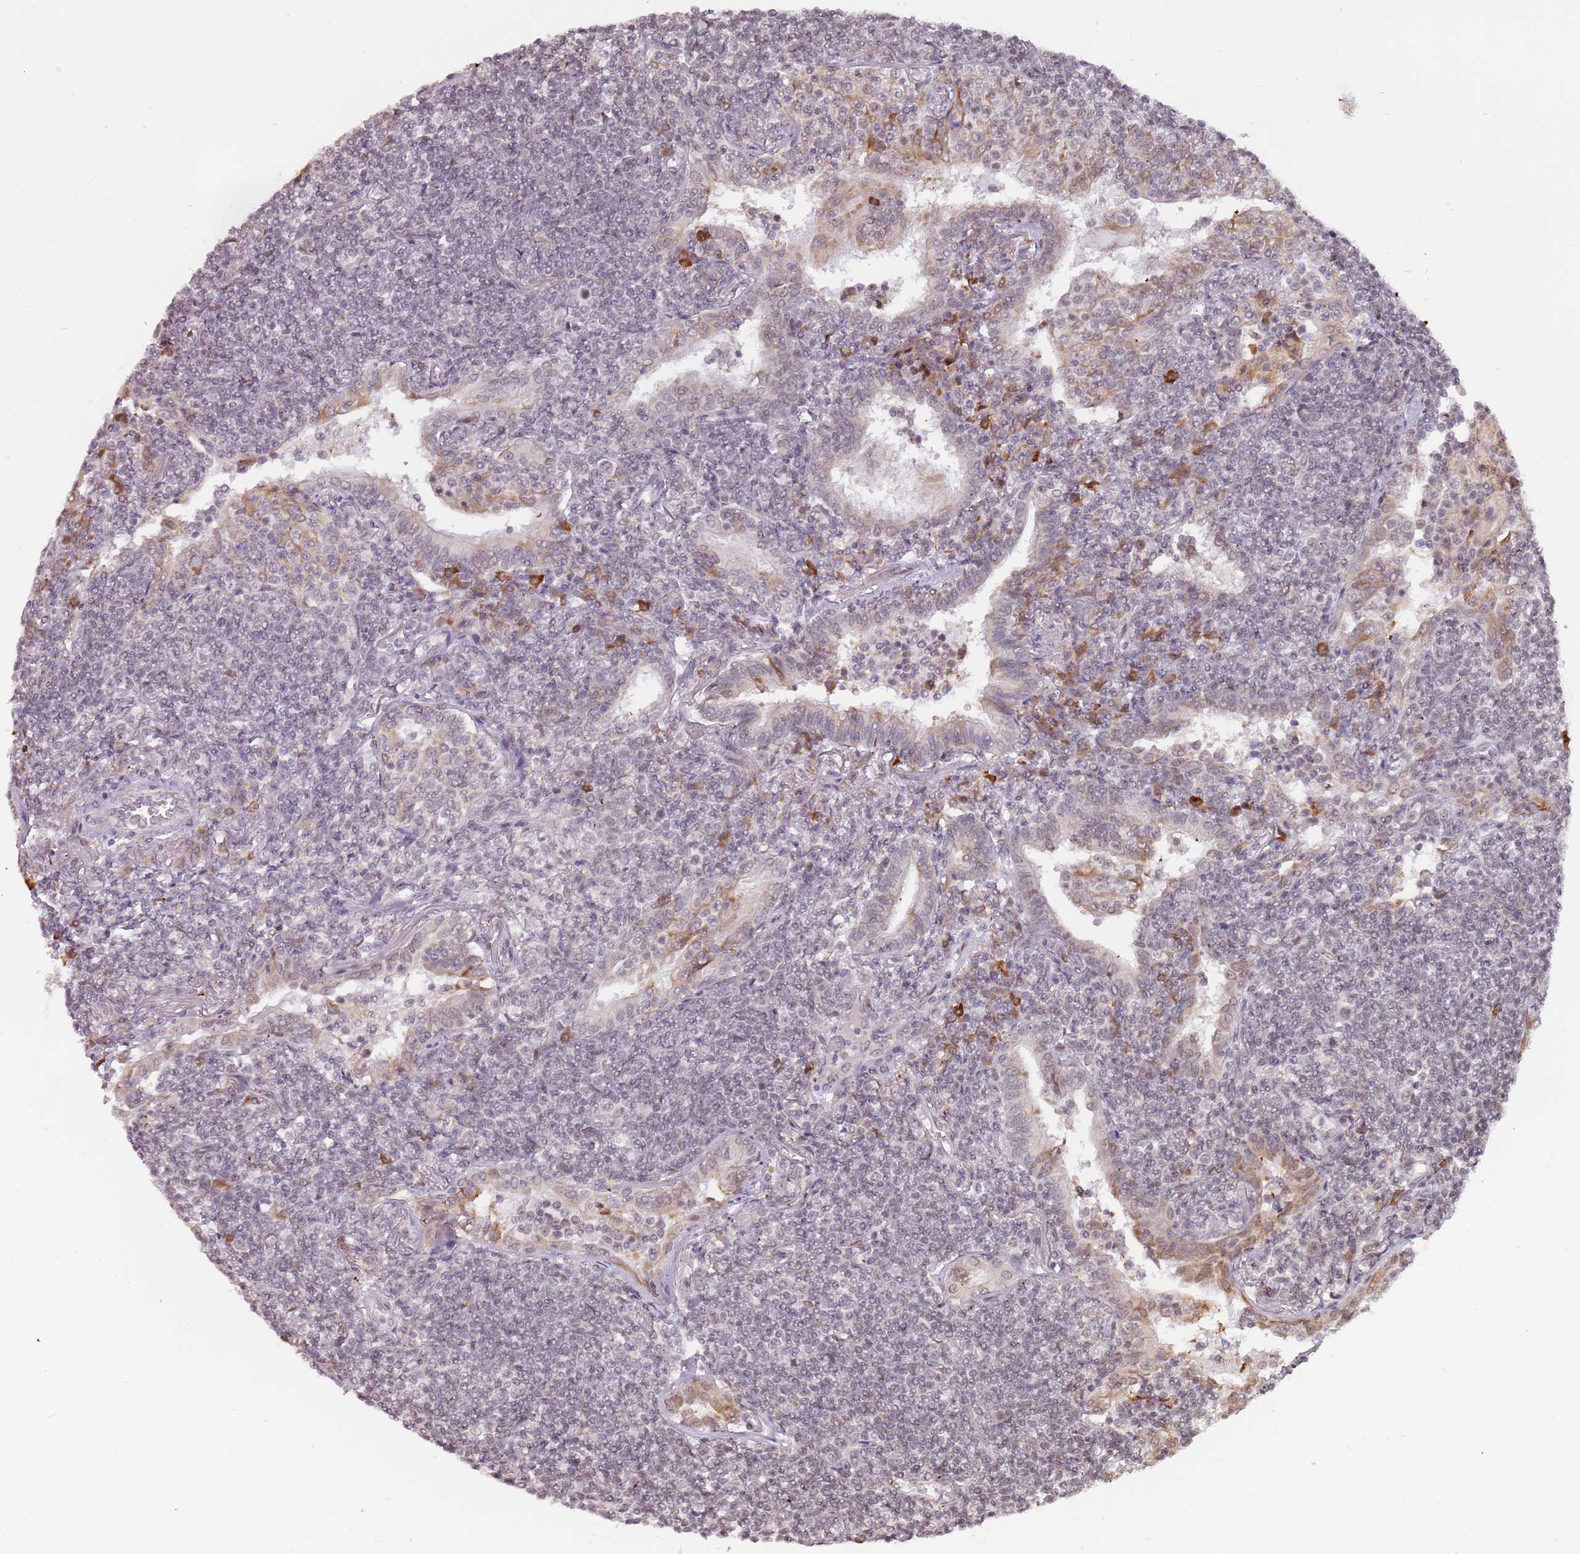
{"staining": {"intensity": "negative", "quantity": "none", "location": "none"}, "tissue": "lymphoma", "cell_type": "Tumor cells", "image_type": "cancer", "snomed": [{"axis": "morphology", "description": "Malignant lymphoma, non-Hodgkin's type, Low grade"}, {"axis": "topography", "description": "Lung"}], "caption": "Tumor cells are negative for brown protein staining in lymphoma. (Brightfield microscopy of DAB (3,3'-diaminobenzidine) immunohistochemistry (IHC) at high magnification).", "gene": "BARD1", "patient": {"sex": "female", "age": 71}}